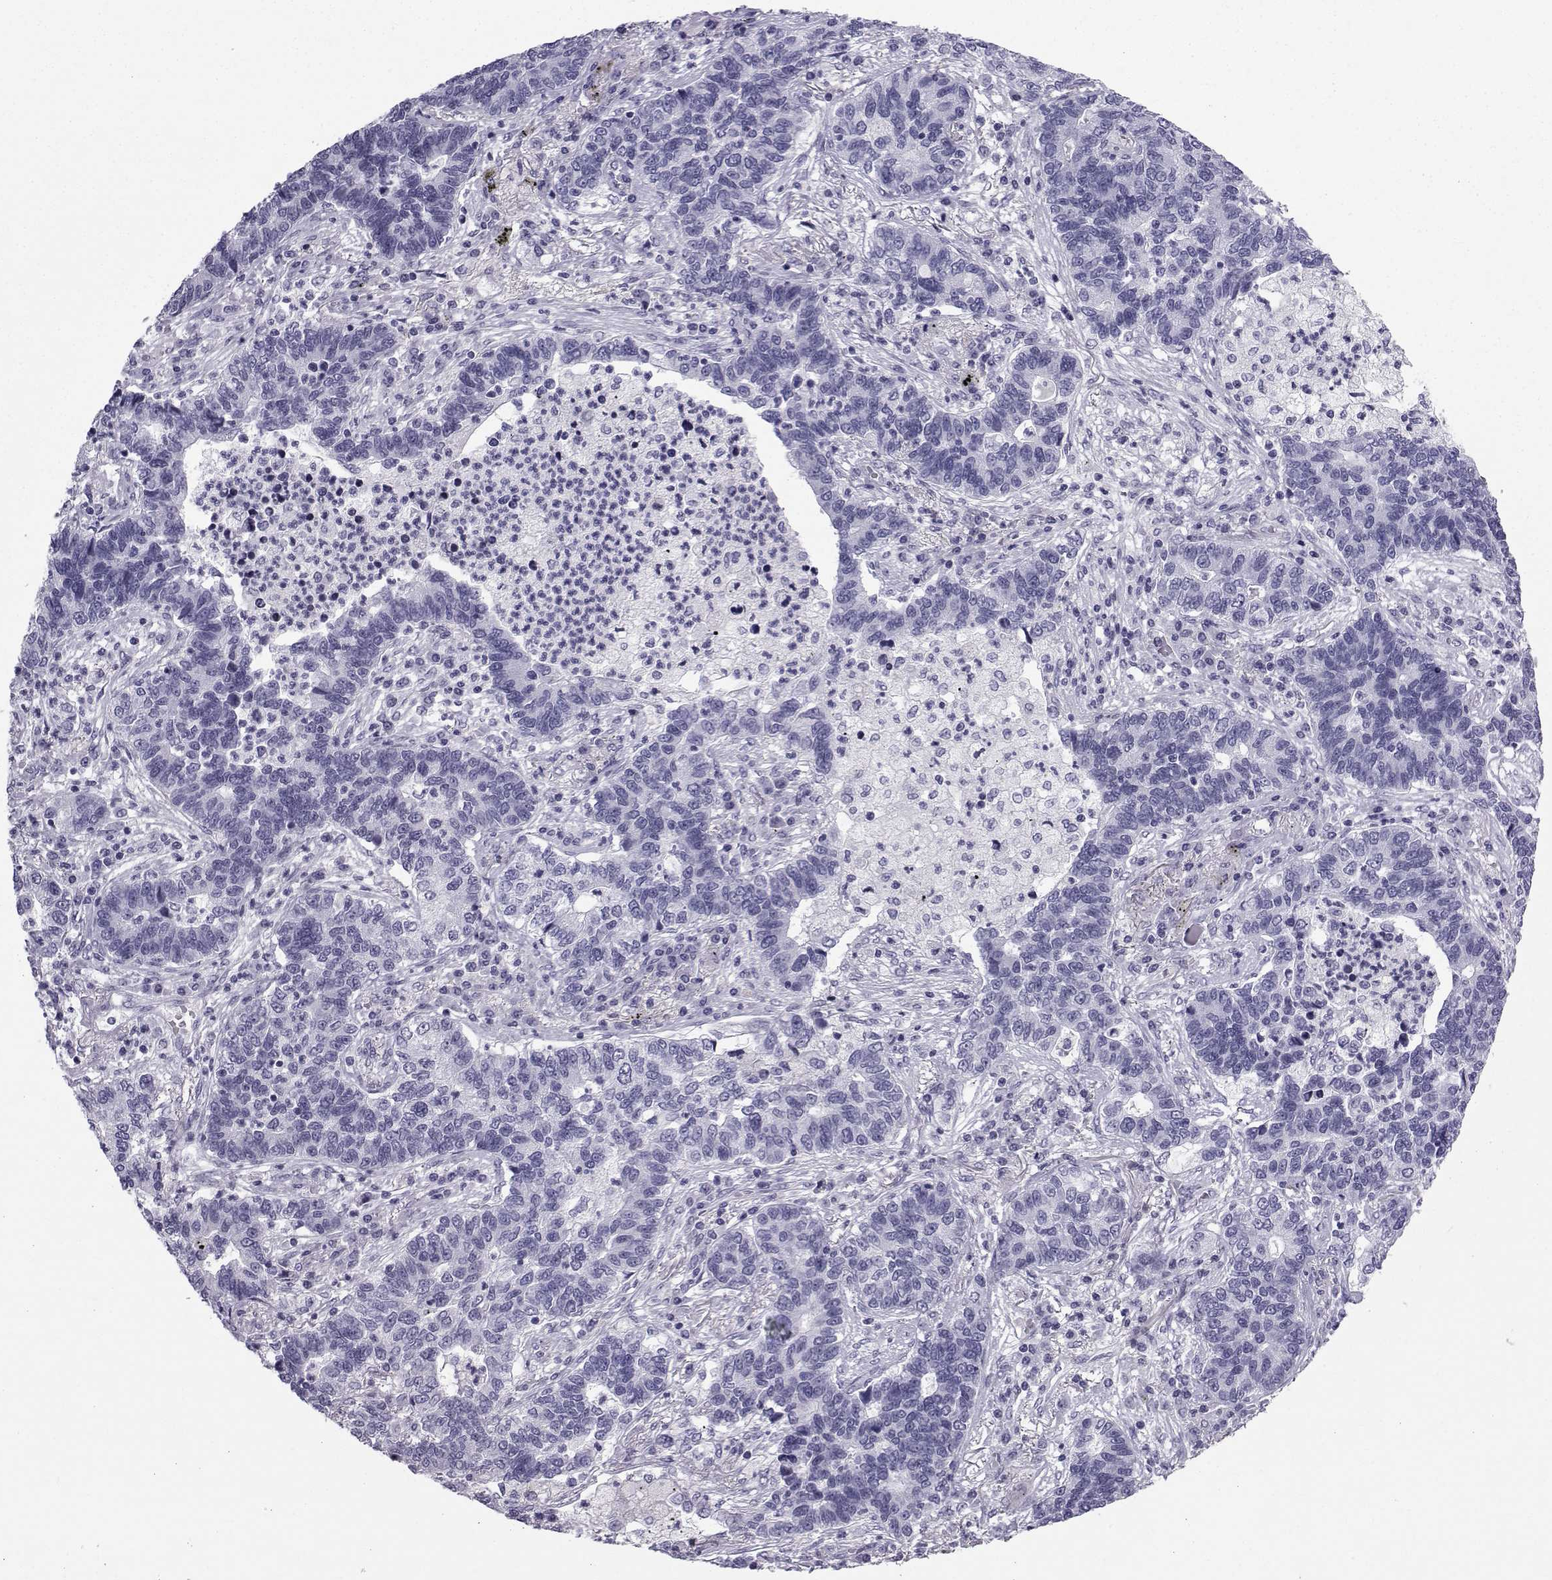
{"staining": {"intensity": "negative", "quantity": "none", "location": "none"}, "tissue": "lung cancer", "cell_type": "Tumor cells", "image_type": "cancer", "snomed": [{"axis": "morphology", "description": "Adenocarcinoma, NOS"}, {"axis": "topography", "description": "Lung"}], "caption": "Human lung adenocarcinoma stained for a protein using immunohistochemistry demonstrates no staining in tumor cells.", "gene": "SPANXD", "patient": {"sex": "female", "age": 57}}